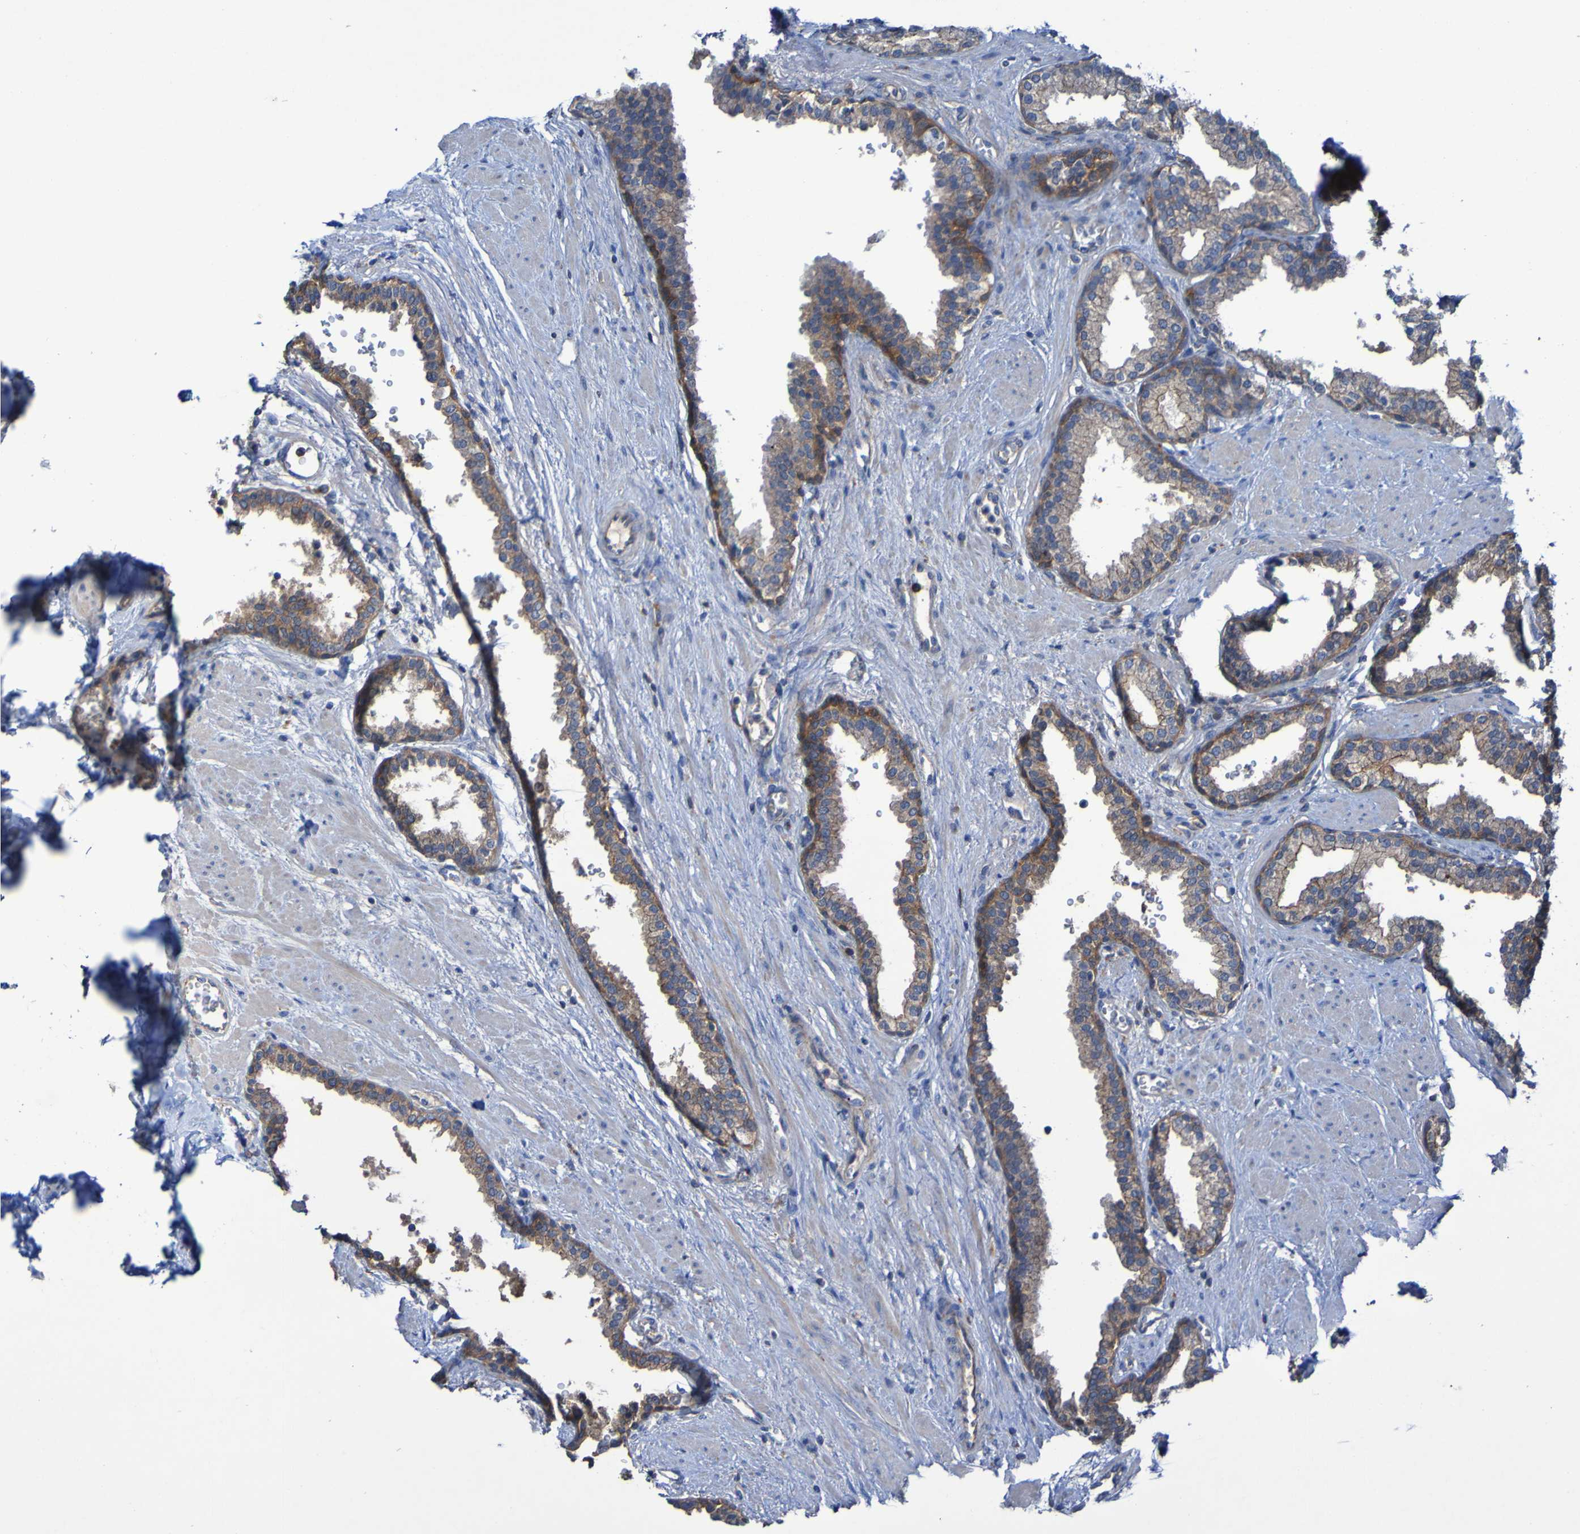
{"staining": {"intensity": "moderate", "quantity": ">75%", "location": "cytoplasmic/membranous"}, "tissue": "prostate", "cell_type": "Glandular cells", "image_type": "normal", "snomed": [{"axis": "morphology", "description": "Normal tissue, NOS"}, {"axis": "topography", "description": "Prostate"}], "caption": "Immunohistochemistry (IHC) (DAB (3,3'-diaminobenzidine)) staining of normal prostate shows moderate cytoplasmic/membranous protein positivity in approximately >75% of glandular cells.", "gene": "ARHGEF16", "patient": {"sex": "male", "age": 51}}